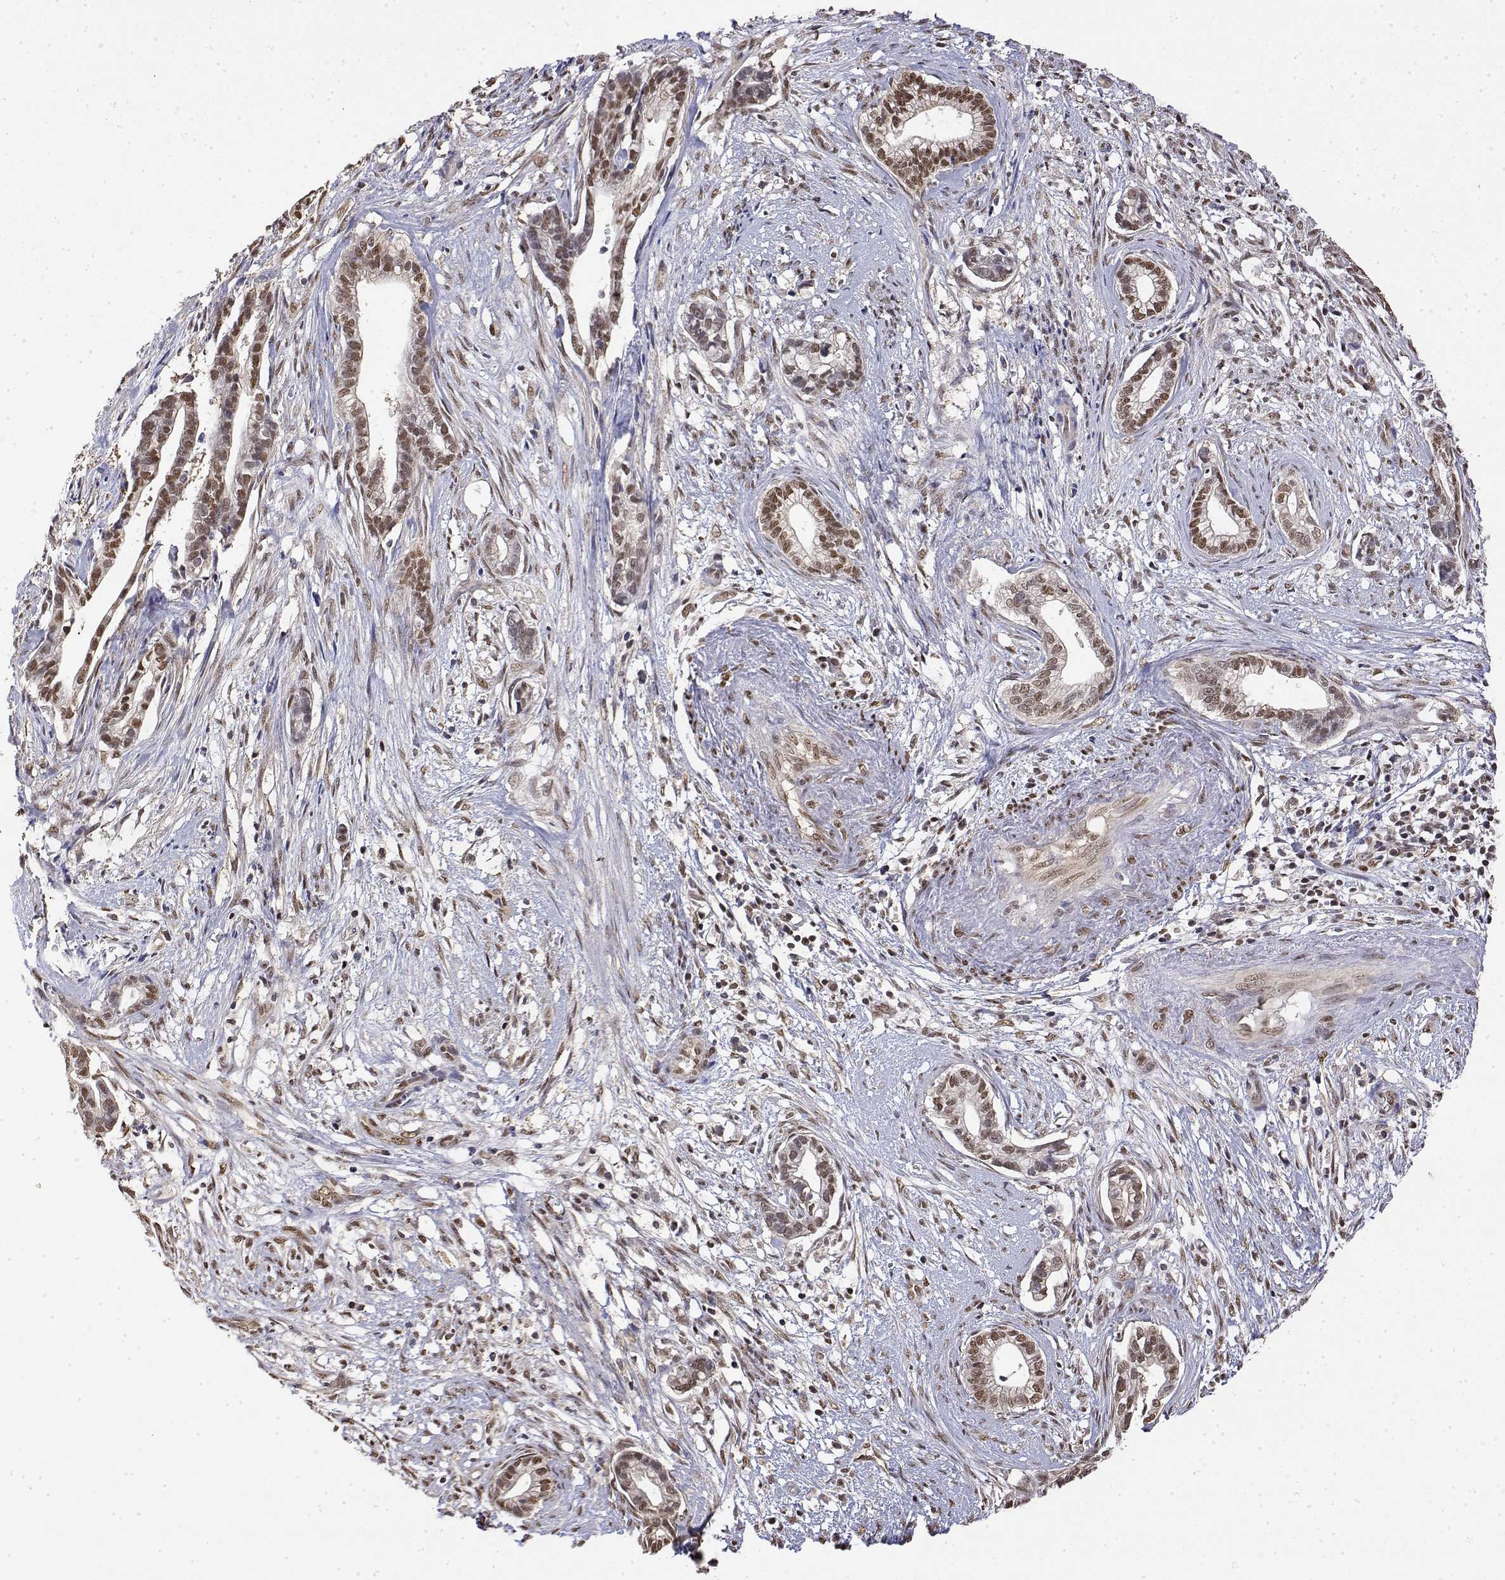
{"staining": {"intensity": "moderate", "quantity": ">75%", "location": "nuclear"}, "tissue": "cervical cancer", "cell_type": "Tumor cells", "image_type": "cancer", "snomed": [{"axis": "morphology", "description": "Adenocarcinoma, NOS"}, {"axis": "topography", "description": "Cervix"}], "caption": "A brown stain highlights moderate nuclear positivity of a protein in human cervical cancer (adenocarcinoma) tumor cells.", "gene": "TPI1", "patient": {"sex": "female", "age": 62}}